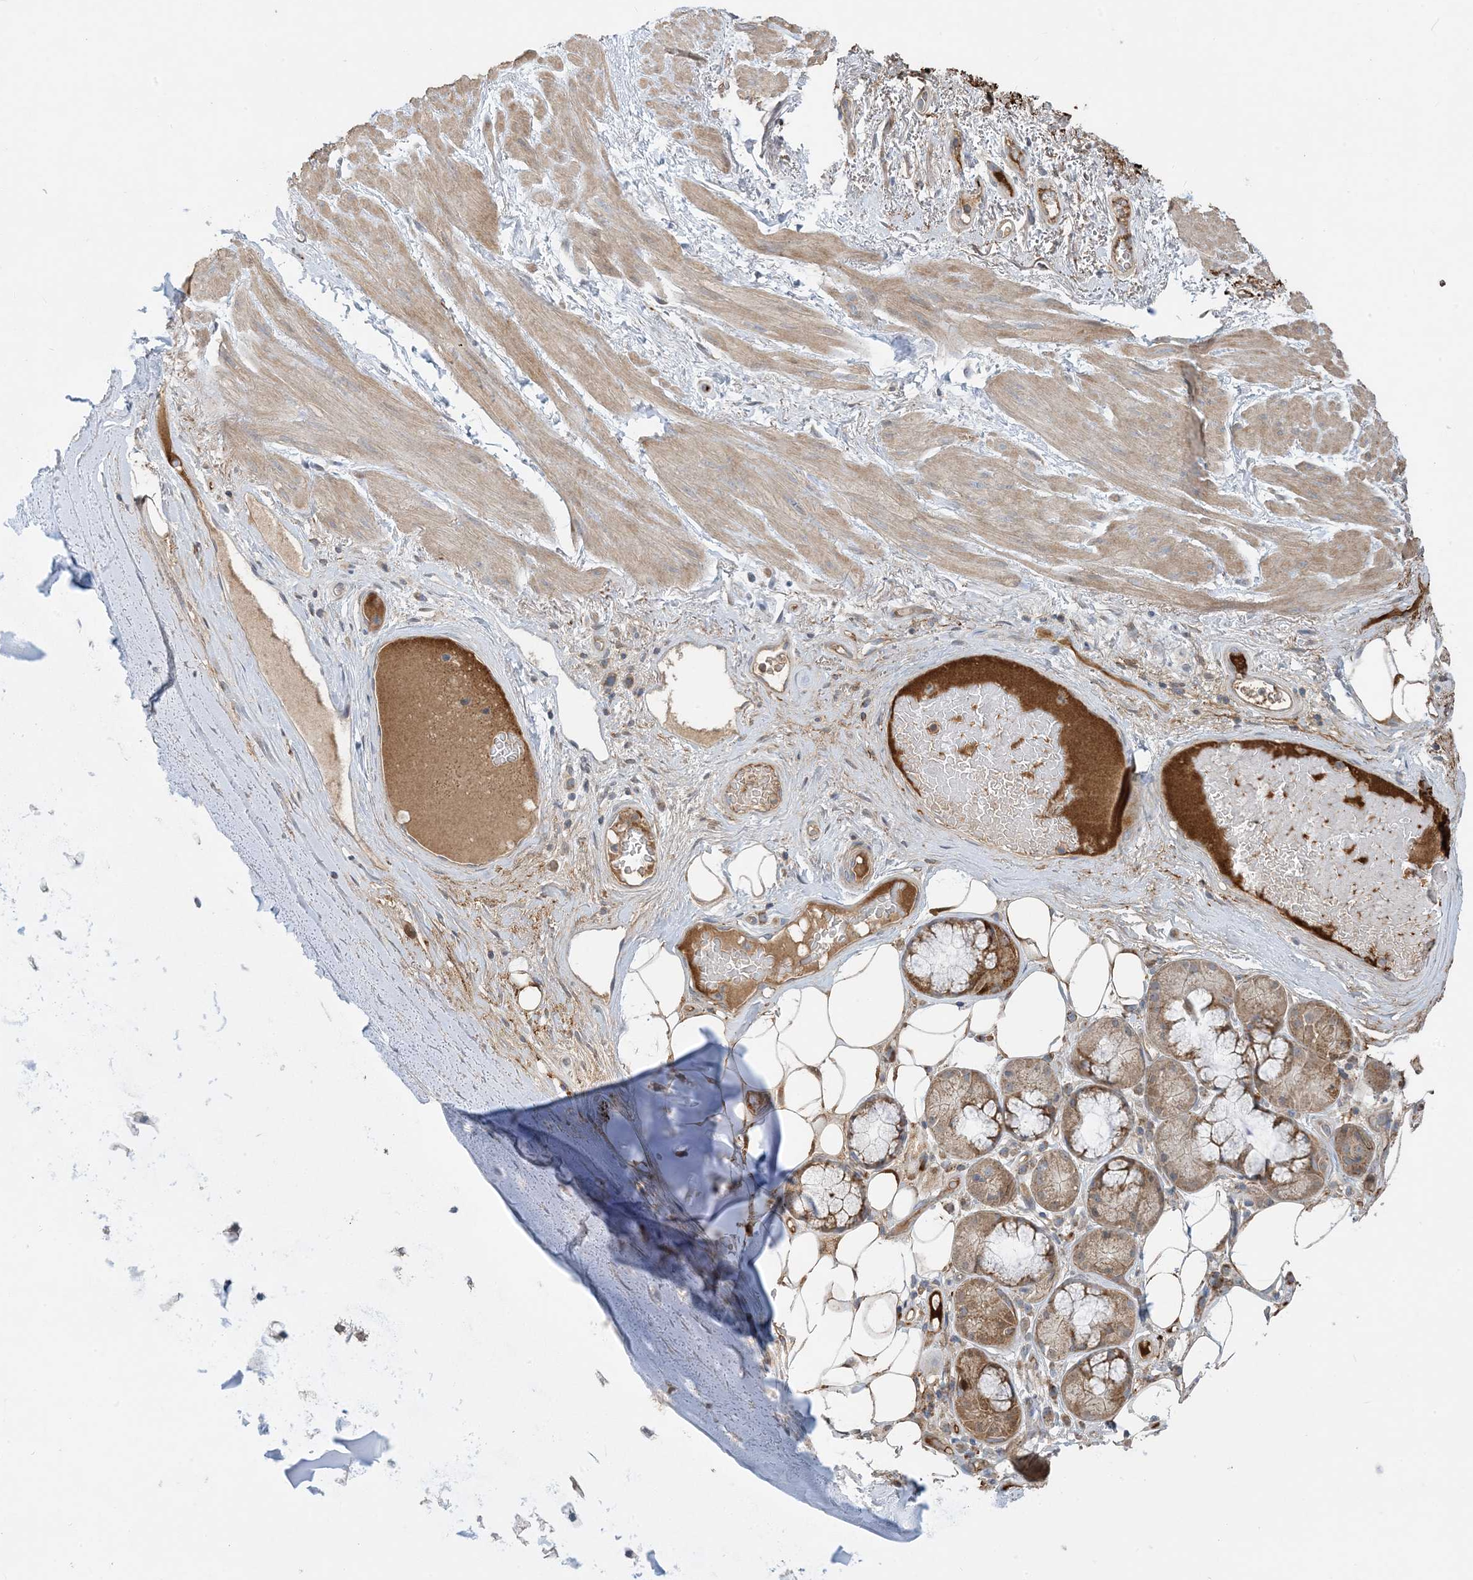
{"staining": {"intensity": "moderate", "quantity": "25%-75%", "location": "cytoplasmic/membranous"}, "tissue": "adipose tissue", "cell_type": "Adipocytes", "image_type": "normal", "snomed": [{"axis": "morphology", "description": "Normal tissue, NOS"}, {"axis": "morphology", "description": "Squamous cell carcinoma, NOS"}, {"axis": "topography", "description": "Lymph node"}, {"axis": "topography", "description": "Bronchus"}, {"axis": "topography", "description": "Lung"}], "caption": "The image shows a brown stain indicating the presence of a protein in the cytoplasmic/membranous of adipocytes in adipose tissue. (DAB (3,3'-diaminobenzidine) IHC with brightfield microscopy, high magnification).", "gene": "ECHDC1", "patient": {"sex": "male", "age": 66}}